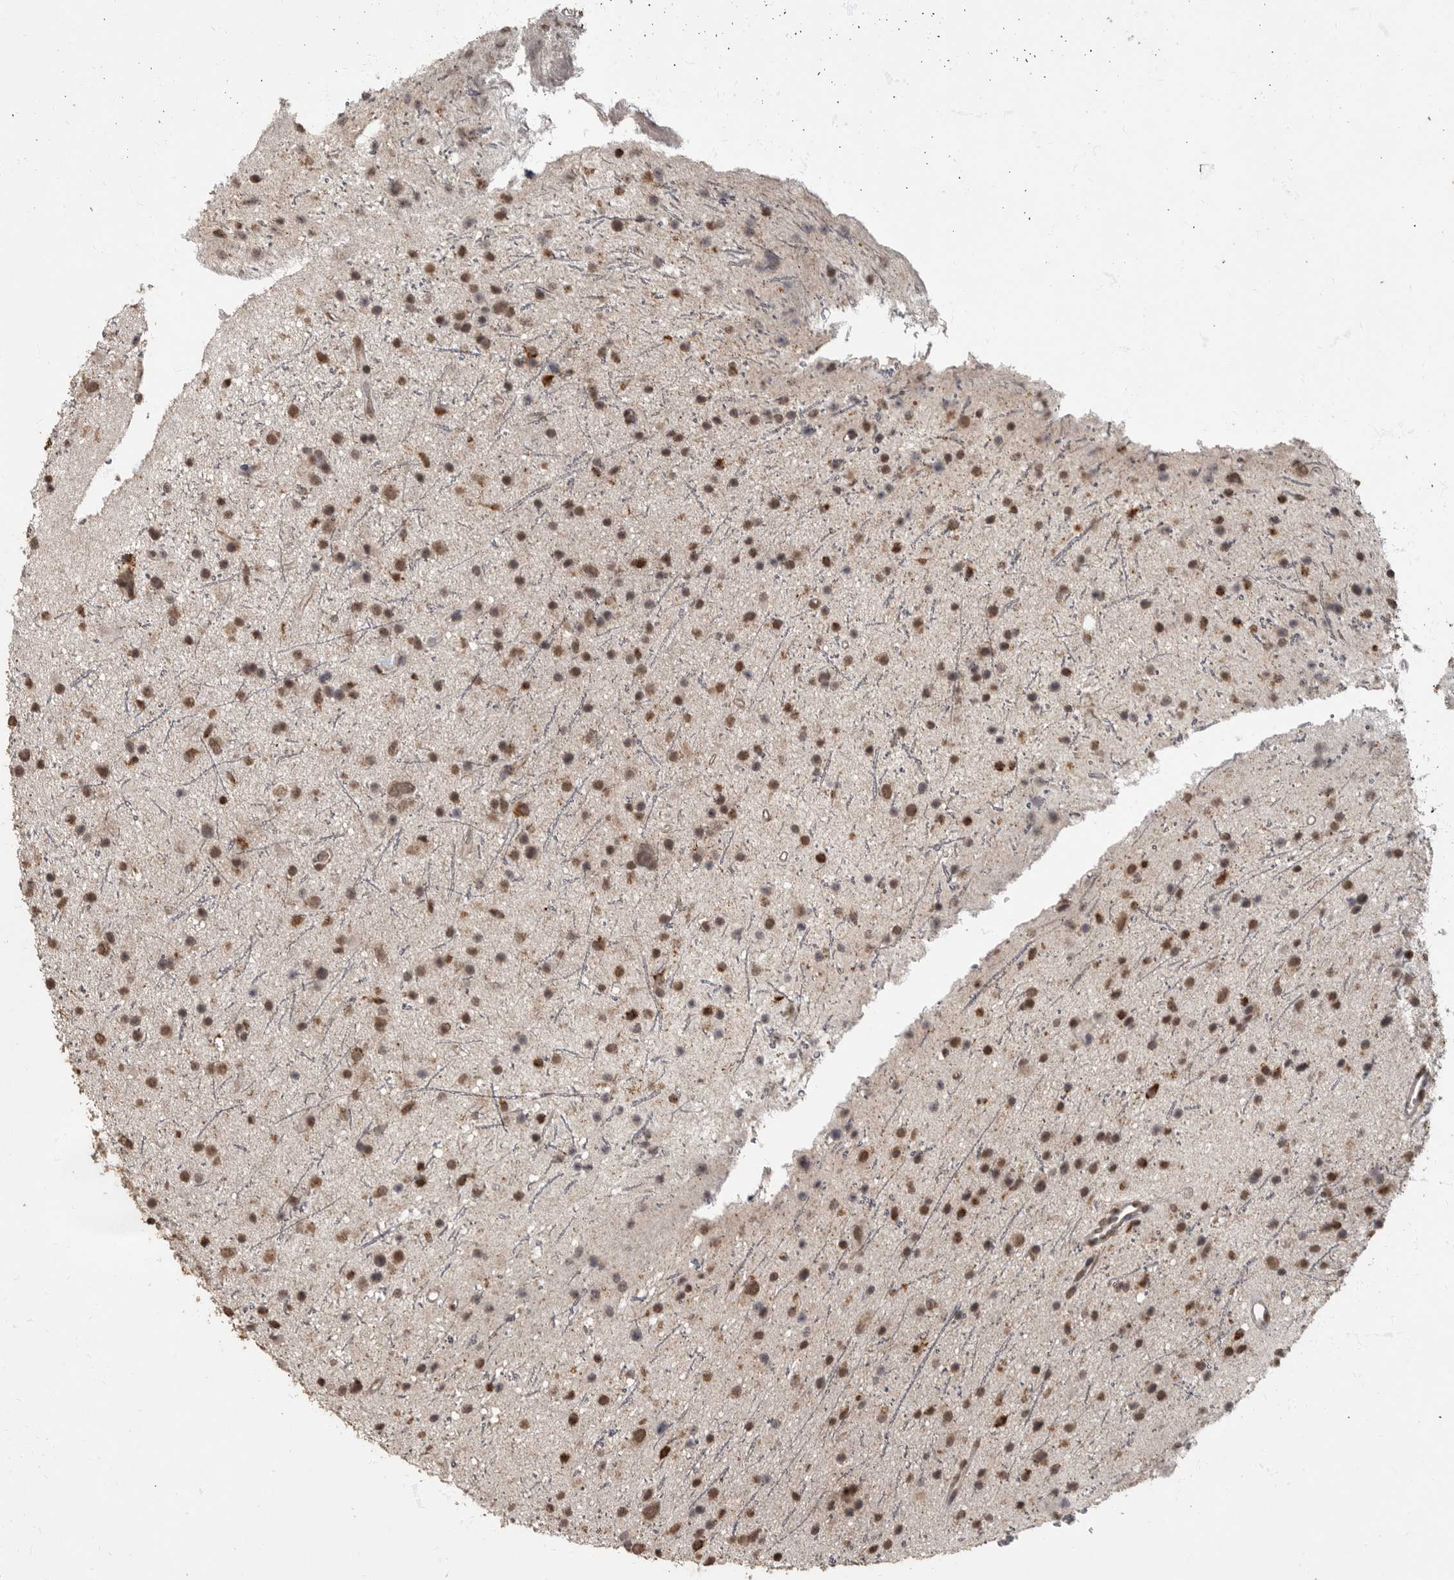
{"staining": {"intensity": "moderate", "quantity": ">75%", "location": "cytoplasmic/membranous,nuclear"}, "tissue": "glioma", "cell_type": "Tumor cells", "image_type": "cancer", "snomed": [{"axis": "morphology", "description": "Glioma, malignant, Low grade"}, {"axis": "topography", "description": "Cerebral cortex"}], "caption": "An IHC photomicrograph of tumor tissue is shown. Protein staining in brown shows moderate cytoplasmic/membranous and nuclear positivity in malignant low-grade glioma within tumor cells. The staining was performed using DAB (3,3'-diaminobenzidine) to visualize the protein expression in brown, while the nuclei were stained in blue with hematoxylin (Magnification: 20x).", "gene": "MAFG", "patient": {"sex": "female", "age": 39}}